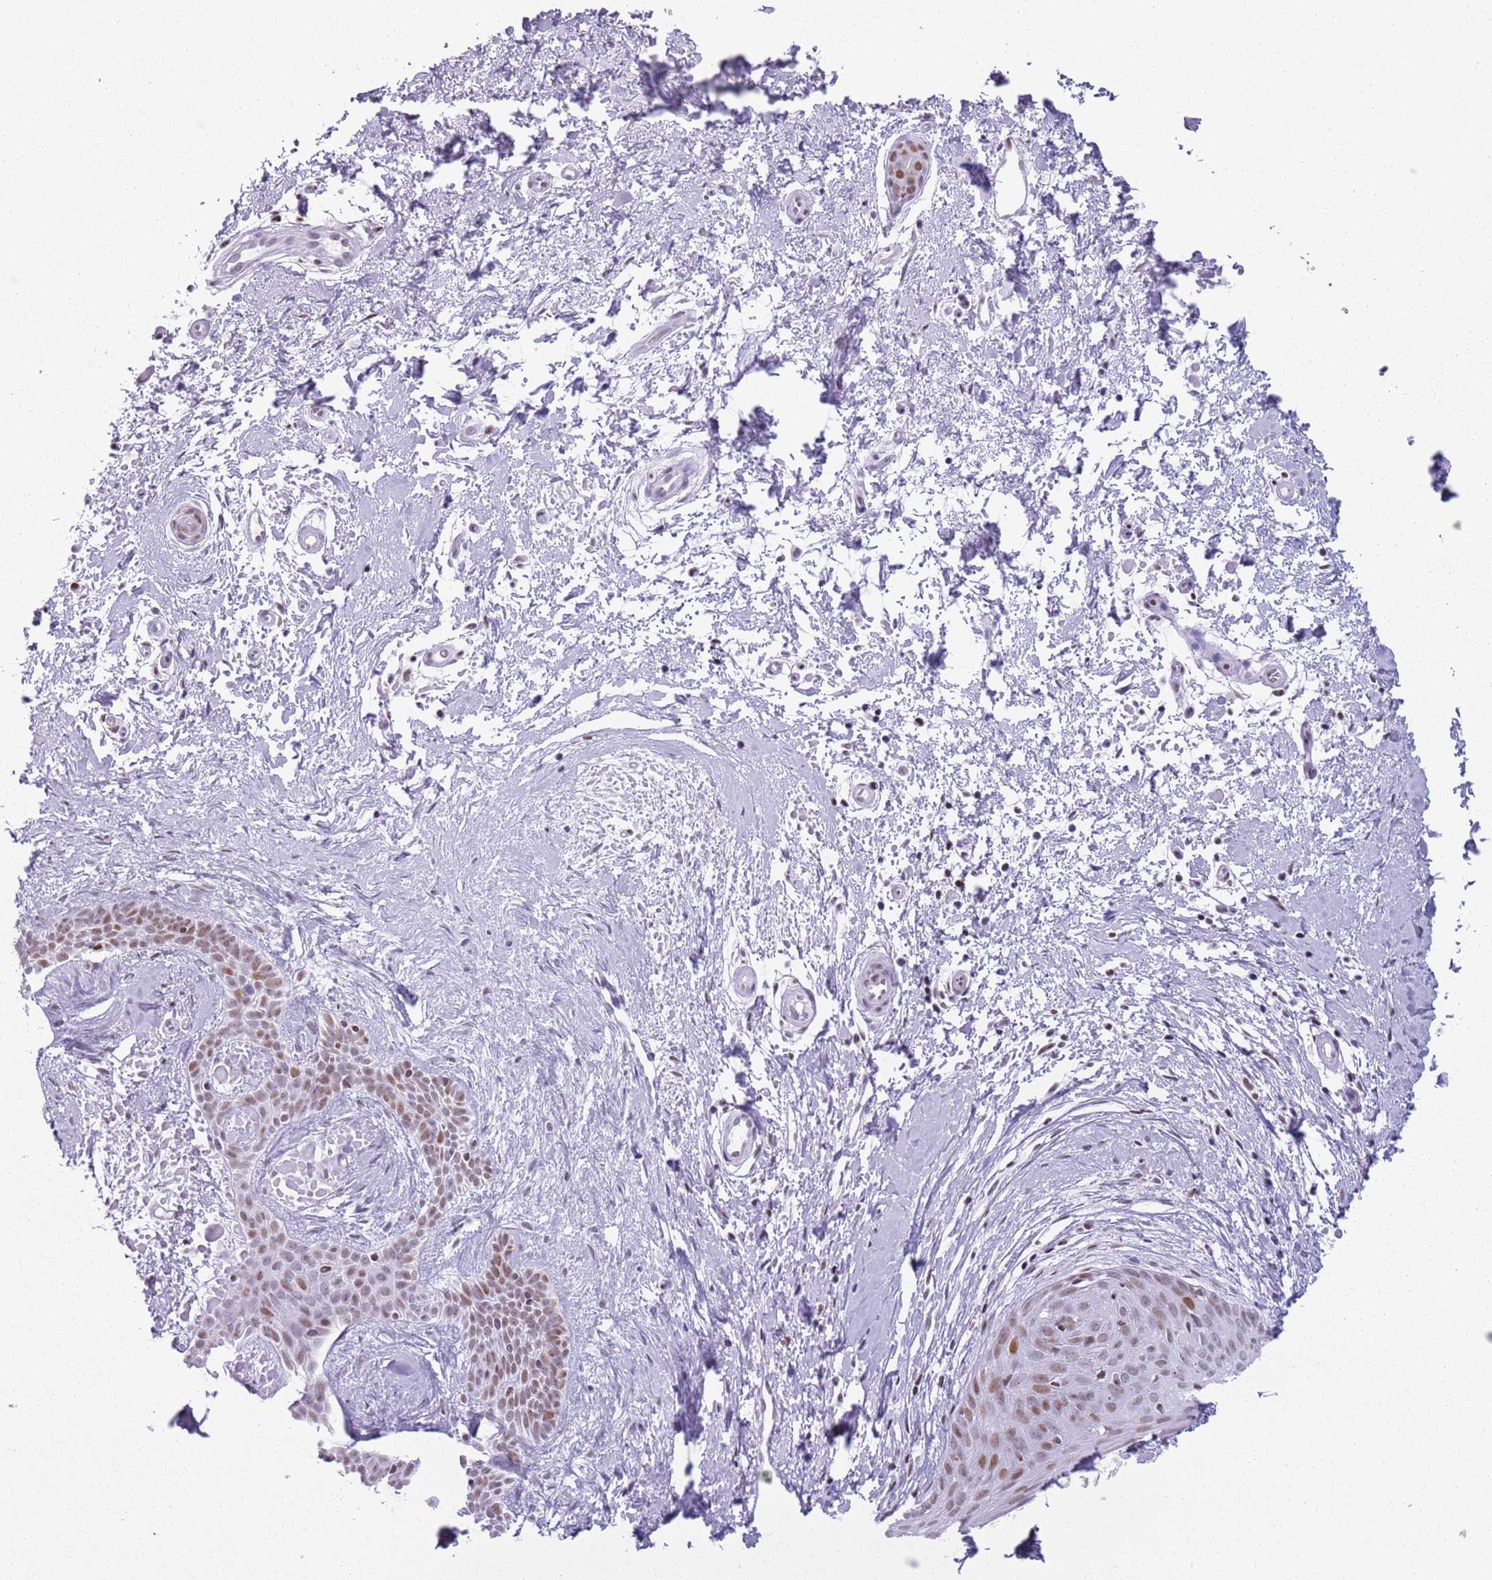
{"staining": {"intensity": "moderate", "quantity": "25%-75%", "location": "nuclear"}, "tissue": "skin cancer", "cell_type": "Tumor cells", "image_type": "cancer", "snomed": [{"axis": "morphology", "description": "Basal cell carcinoma"}, {"axis": "topography", "description": "Skin"}], "caption": "Basal cell carcinoma (skin) stained with immunohistochemistry (IHC) demonstrates moderate nuclear staining in about 25%-75% of tumor cells. (brown staining indicates protein expression, while blue staining denotes nuclei).", "gene": "FAM104B", "patient": {"sex": "male", "age": 78}}